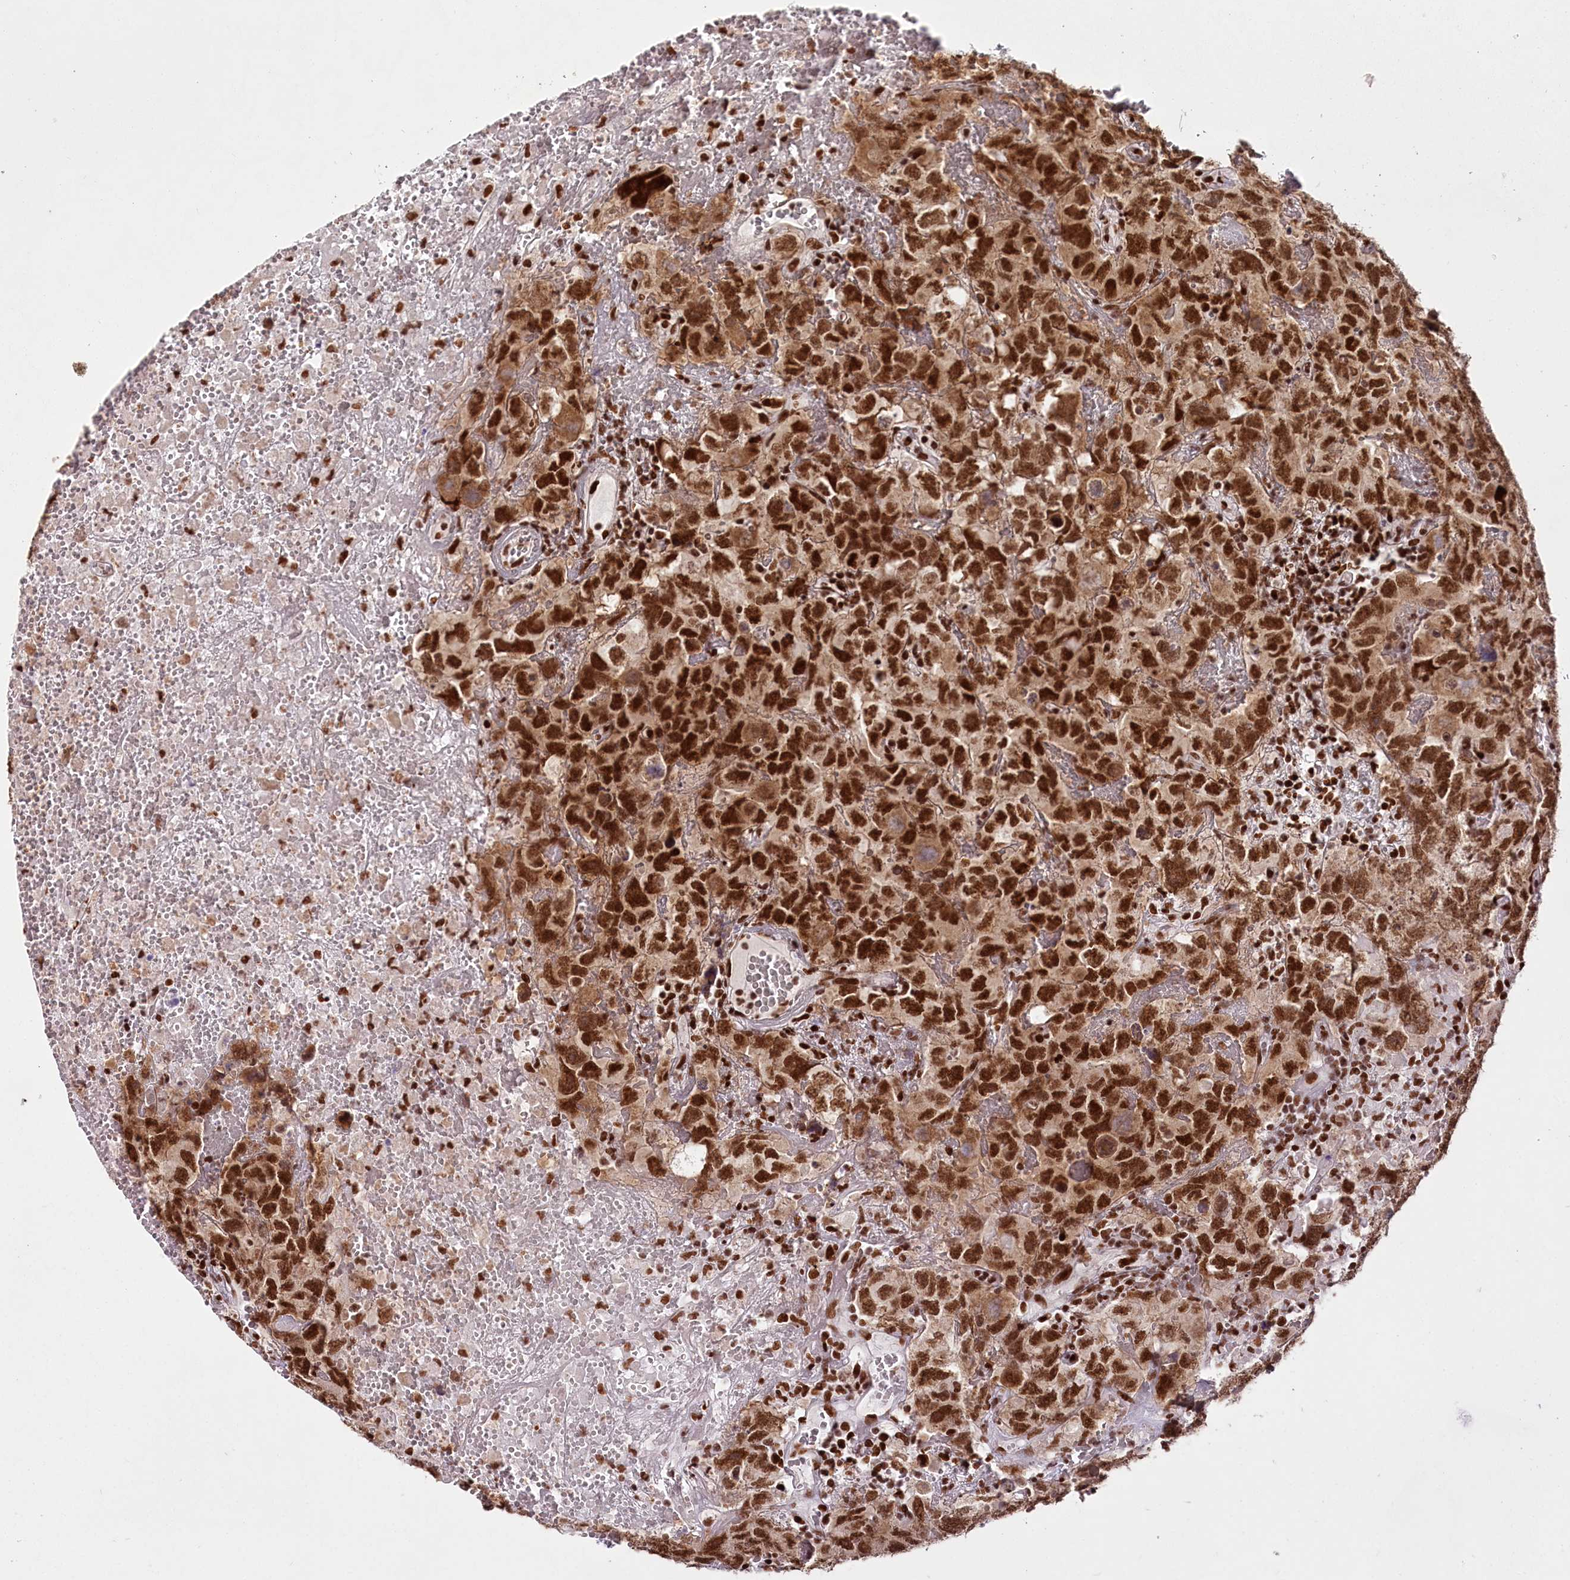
{"staining": {"intensity": "strong", "quantity": ">75%", "location": "cytoplasmic/membranous,nuclear"}, "tissue": "testis cancer", "cell_type": "Tumor cells", "image_type": "cancer", "snomed": [{"axis": "morphology", "description": "Carcinoma, Embryonal, NOS"}, {"axis": "topography", "description": "Testis"}], "caption": "Immunohistochemical staining of human testis cancer (embryonal carcinoma) reveals strong cytoplasmic/membranous and nuclear protein expression in about >75% of tumor cells.", "gene": "SMARCE1", "patient": {"sex": "male", "age": 45}}